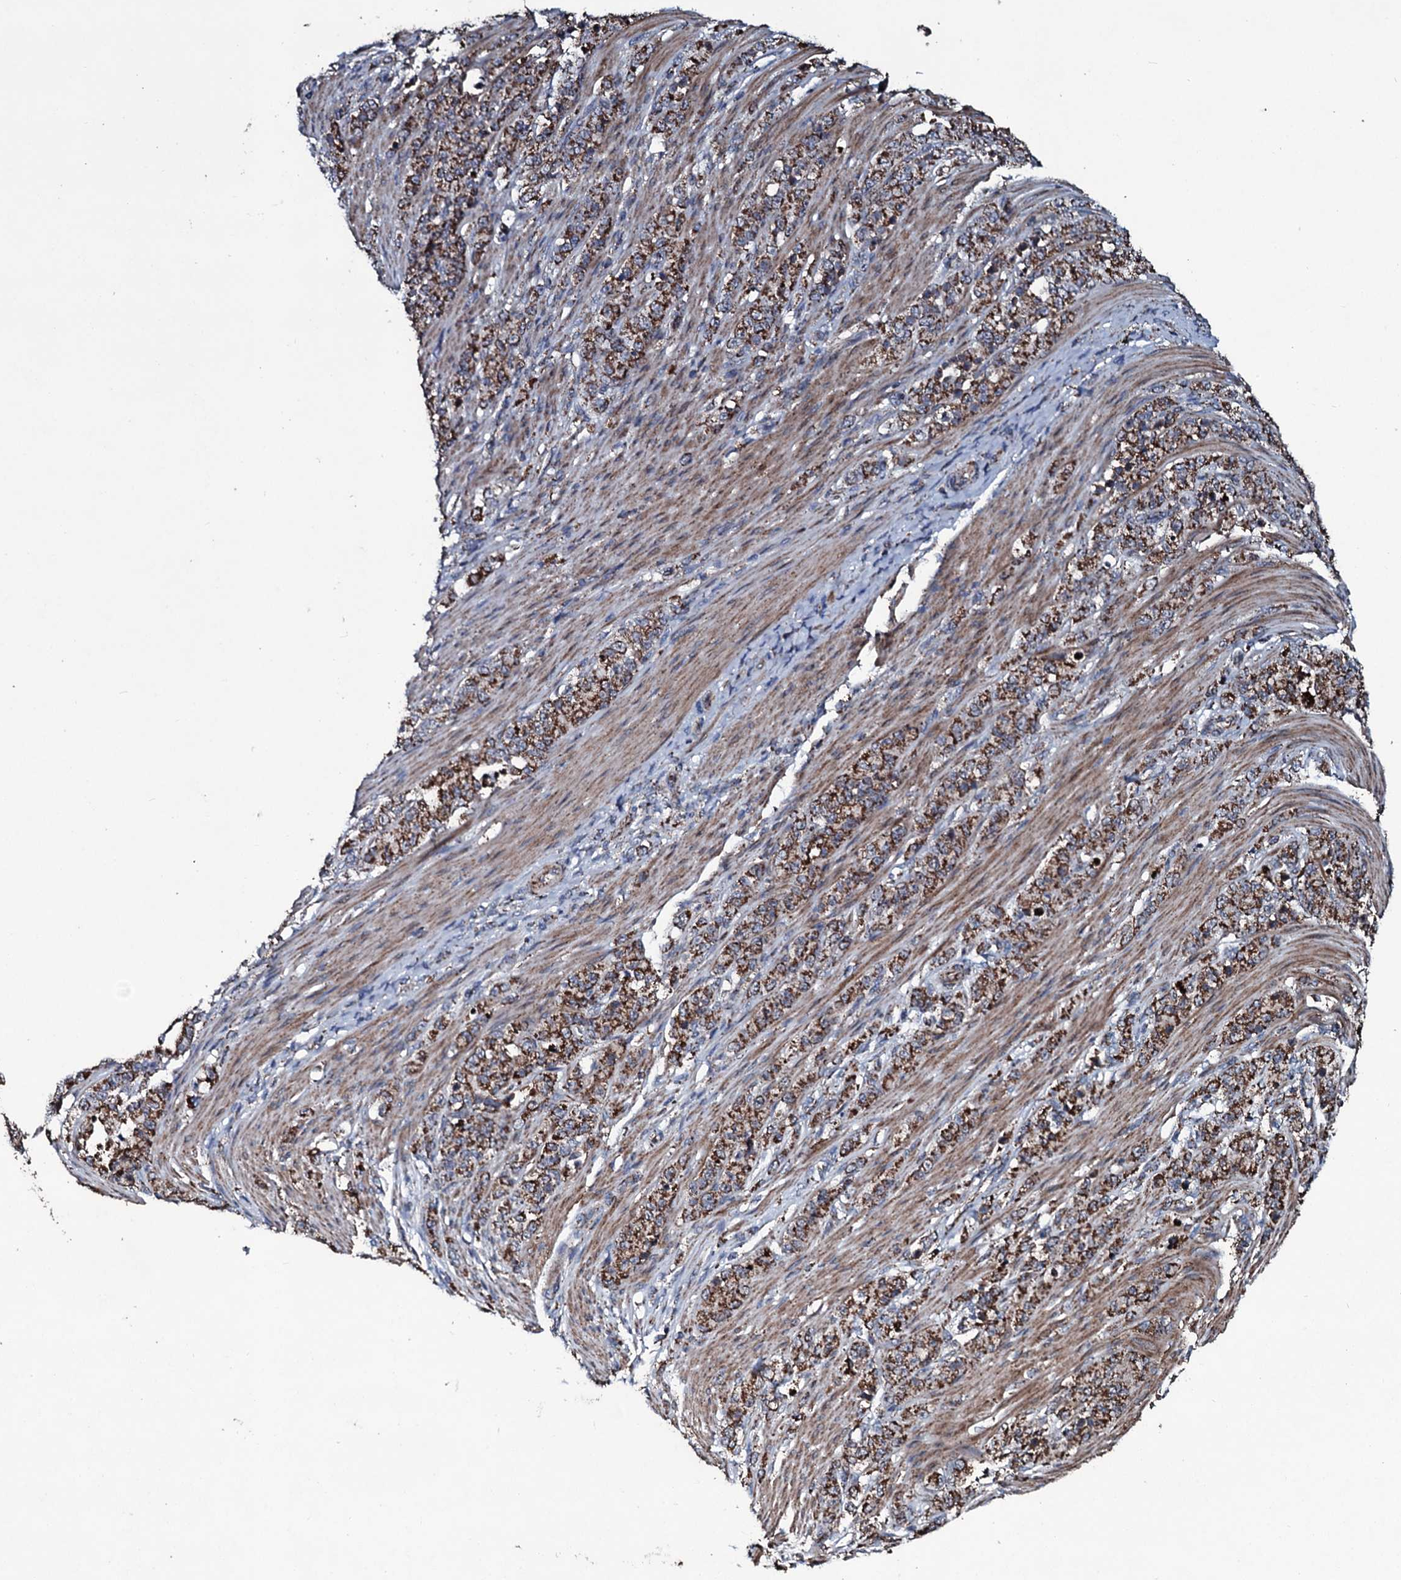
{"staining": {"intensity": "moderate", "quantity": ">75%", "location": "cytoplasmic/membranous"}, "tissue": "stomach cancer", "cell_type": "Tumor cells", "image_type": "cancer", "snomed": [{"axis": "morphology", "description": "Adenocarcinoma, NOS"}, {"axis": "topography", "description": "Stomach"}], "caption": "The photomicrograph shows a brown stain indicating the presence of a protein in the cytoplasmic/membranous of tumor cells in stomach cancer (adenocarcinoma).", "gene": "DYNC2I2", "patient": {"sex": "female", "age": 79}}